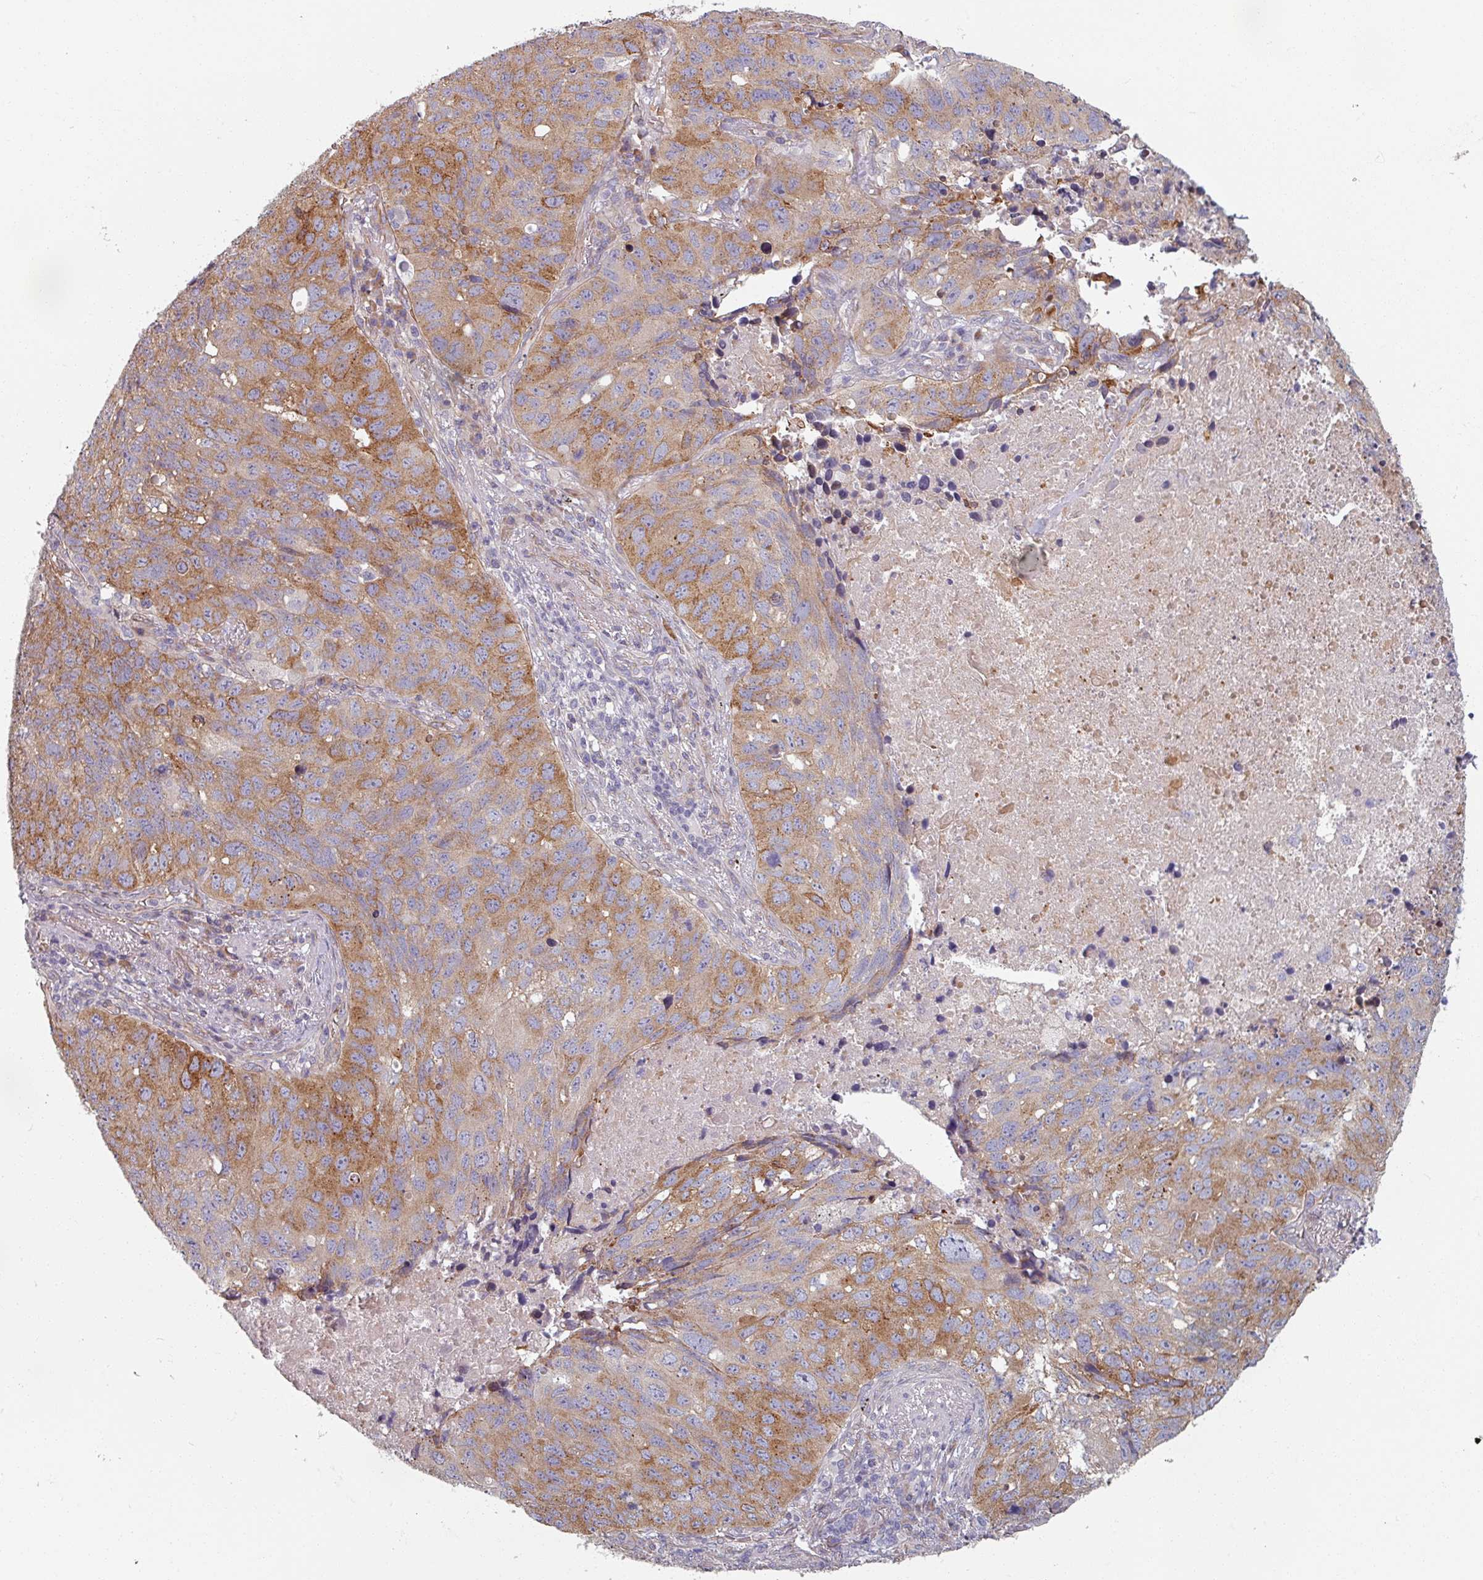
{"staining": {"intensity": "moderate", "quantity": ">75%", "location": "cytoplasmic/membranous"}, "tissue": "lung cancer", "cell_type": "Tumor cells", "image_type": "cancer", "snomed": [{"axis": "morphology", "description": "Squamous cell carcinoma, NOS"}, {"axis": "topography", "description": "Lung"}], "caption": "Human lung cancer (squamous cell carcinoma) stained with a brown dye displays moderate cytoplasmic/membranous positive staining in about >75% of tumor cells.", "gene": "C4BPB", "patient": {"sex": "male", "age": 60}}